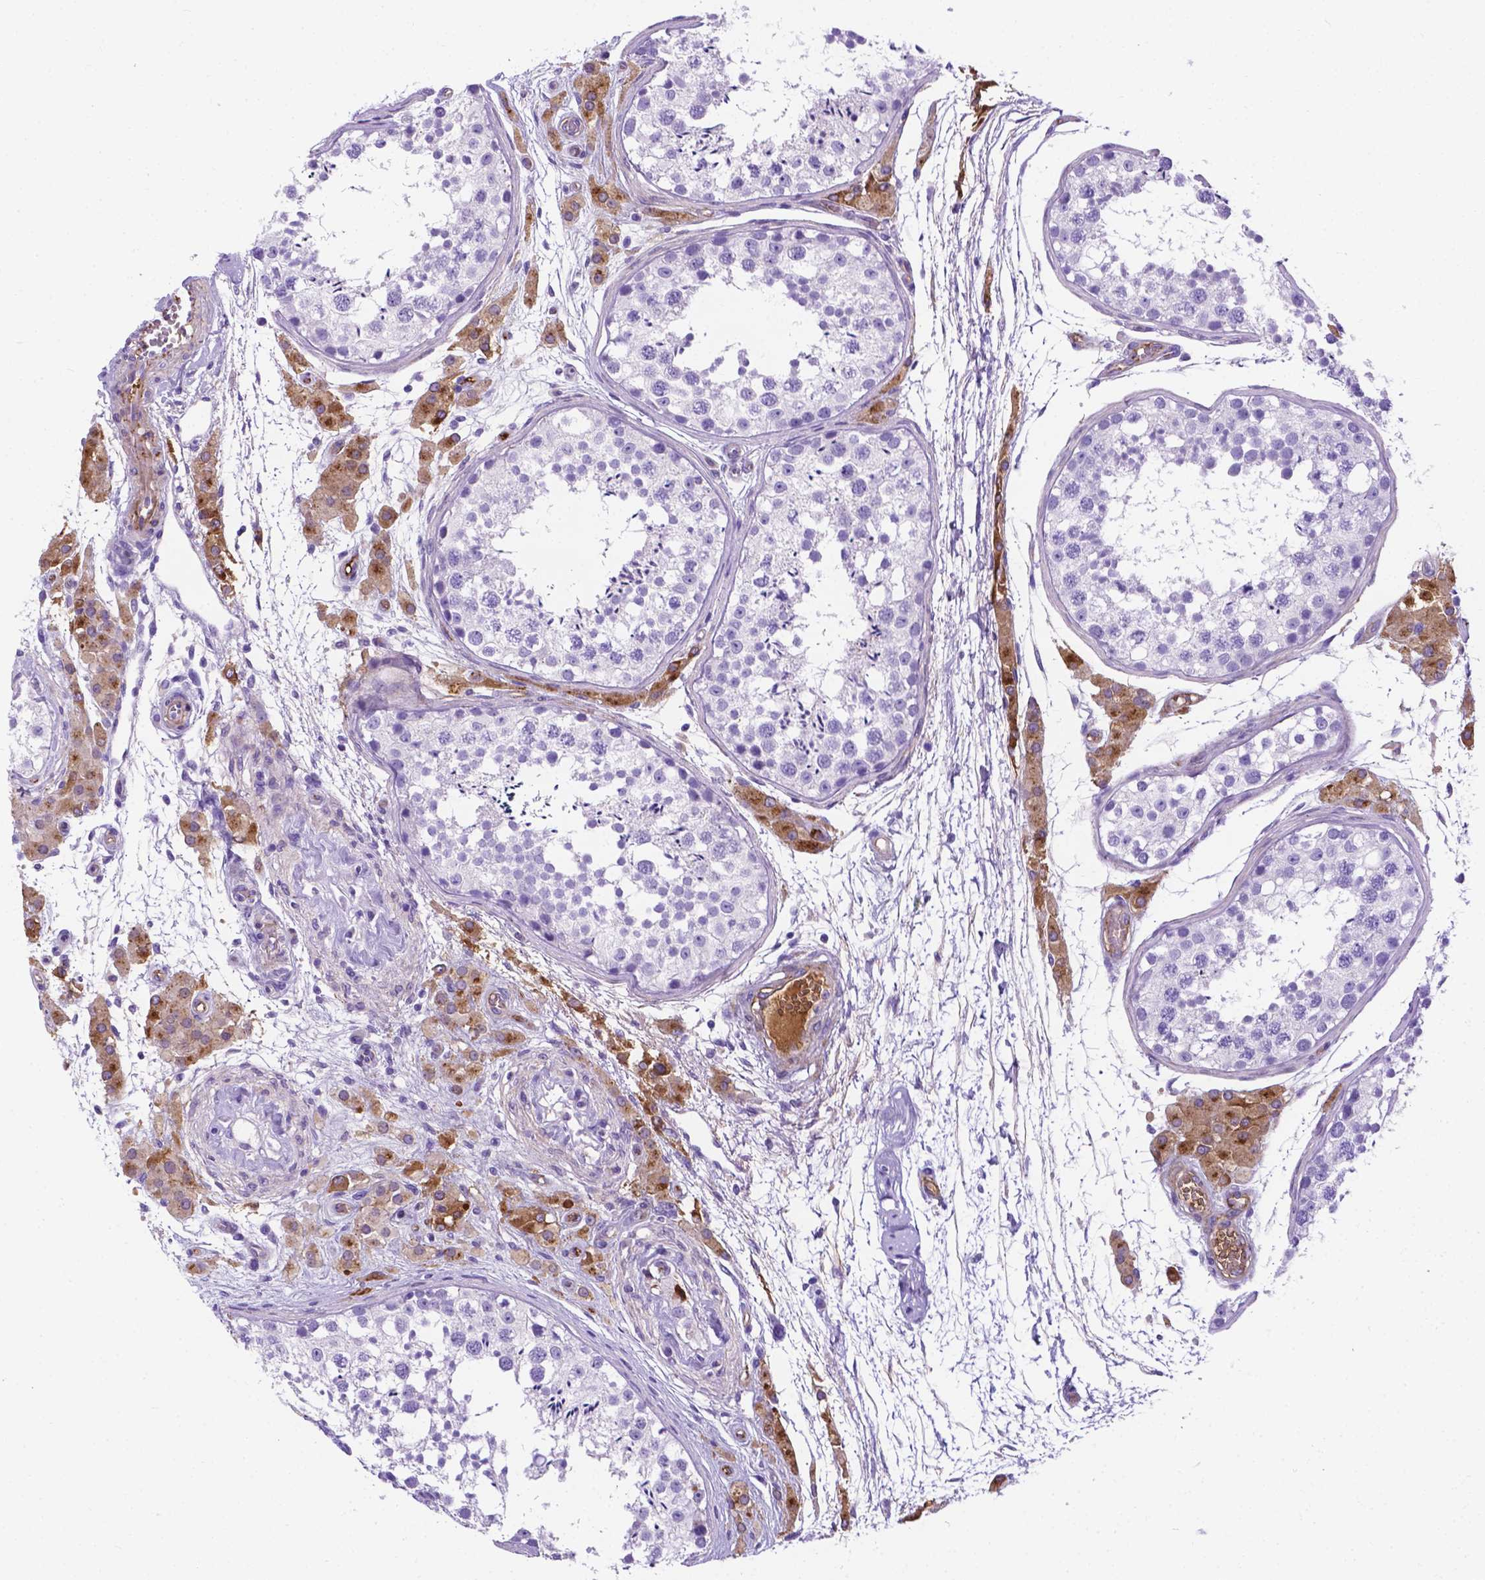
{"staining": {"intensity": "negative", "quantity": "none", "location": "none"}, "tissue": "testis", "cell_type": "Cells in seminiferous ducts", "image_type": "normal", "snomed": [{"axis": "morphology", "description": "Normal tissue, NOS"}, {"axis": "morphology", "description": "Seminoma, NOS"}, {"axis": "topography", "description": "Testis"}], "caption": "There is no significant staining in cells in seminiferous ducts of testis. (DAB IHC with hematoxylin counter stain).", "gene": "APOE", "patient": {"sex": "male", "age": 29}}